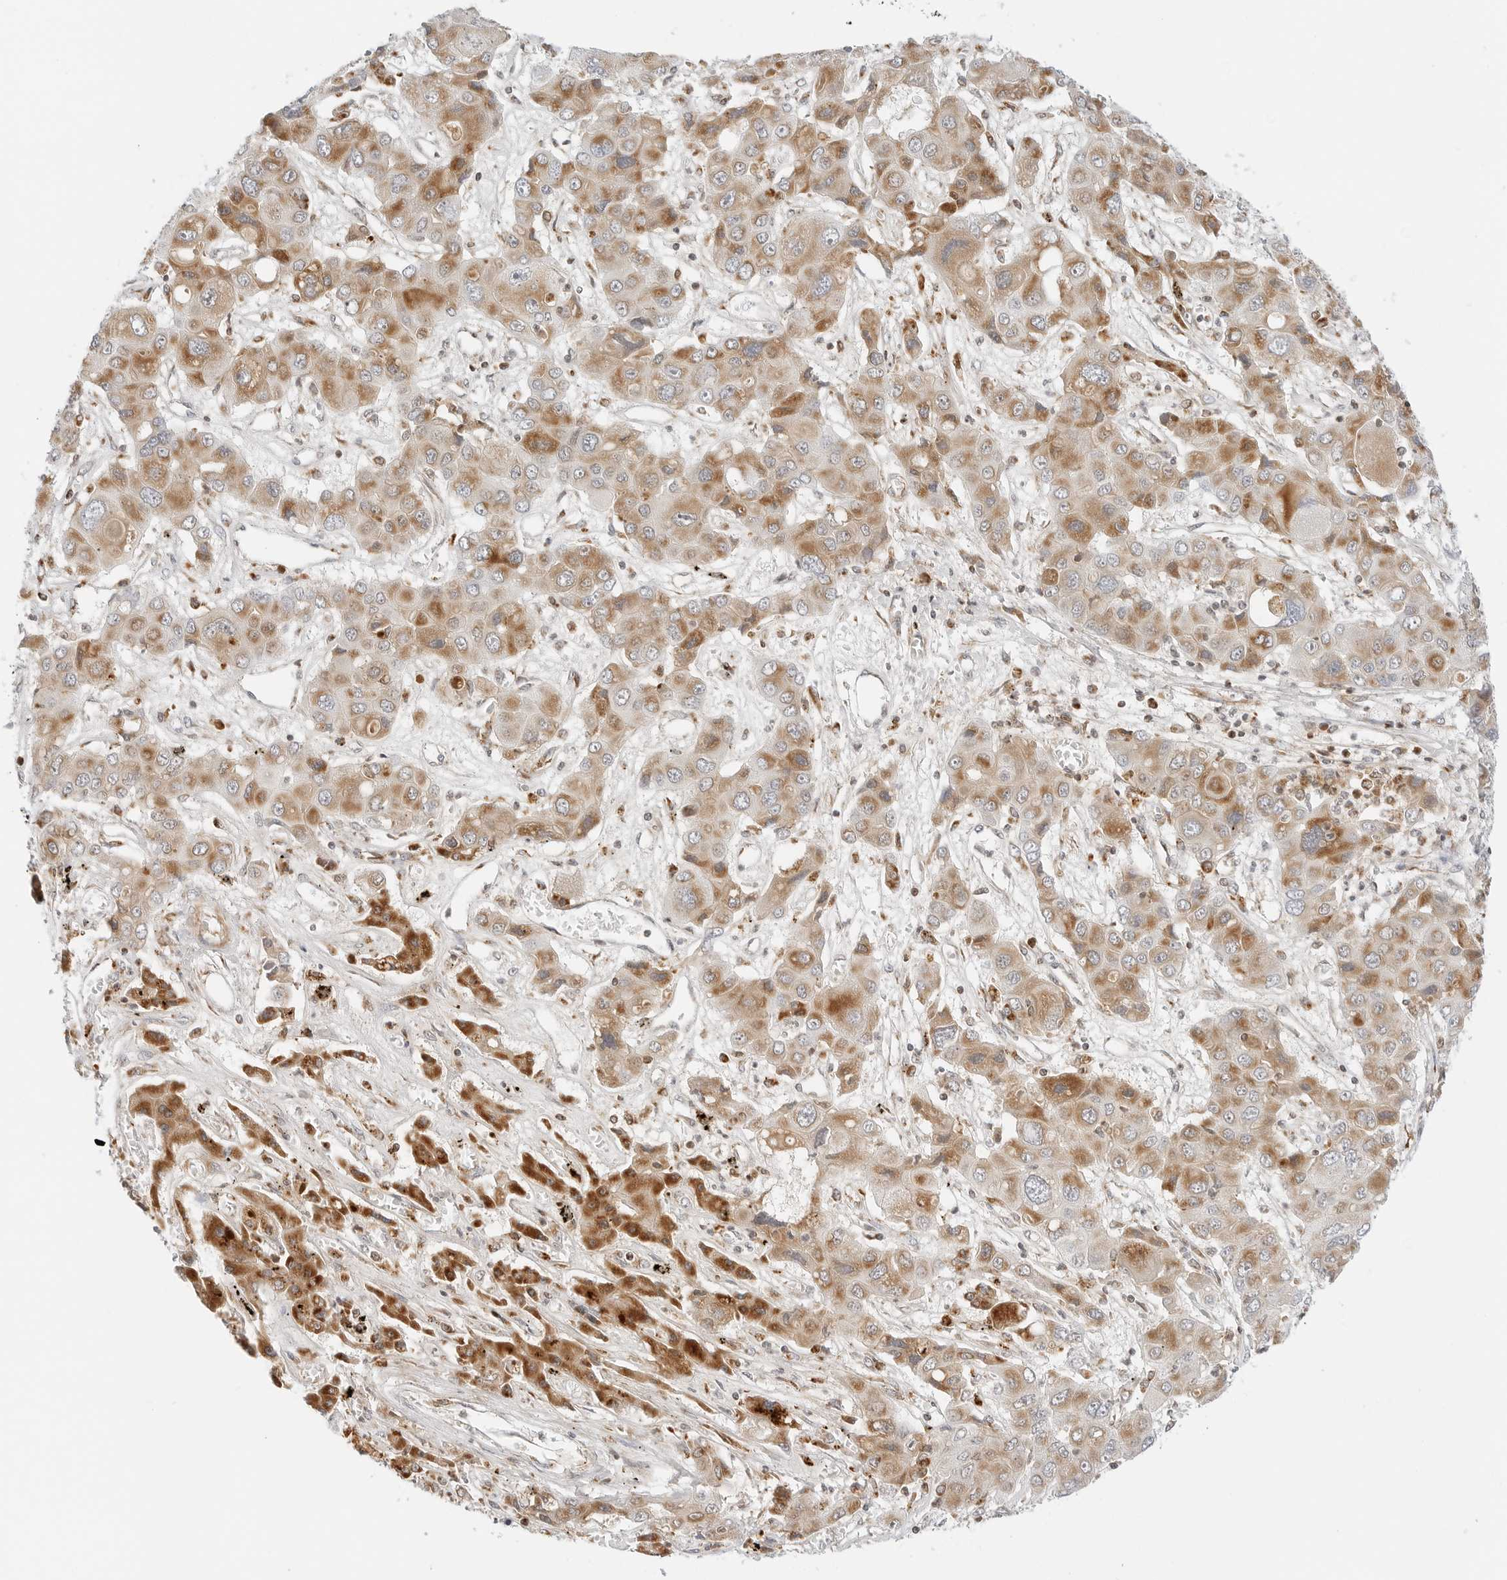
{"staining": {"intensity": "moderate", "quantity": ">75%", "location": "cytoplasmic/membranous"}, "tissue": "liver cancer", "cell_type": "Tumor cells", "image_type": "cancer", "snomed": [{"axis": "morphology", "description": "Cholangiocarcinoma"}, {"axis": "topography", "description": "Liver"}], "caption": "Immunohistochemical staining of liver cholangiocarcinoma displays medium levels of moderate cytoplasmic/membranous protein staining in about >75% of tumor cells. (DAB = brown stain, brightfield microscopy at high magnification).", "gene": "DYRK4", "patient": {"sex": "male", "age": 67}}